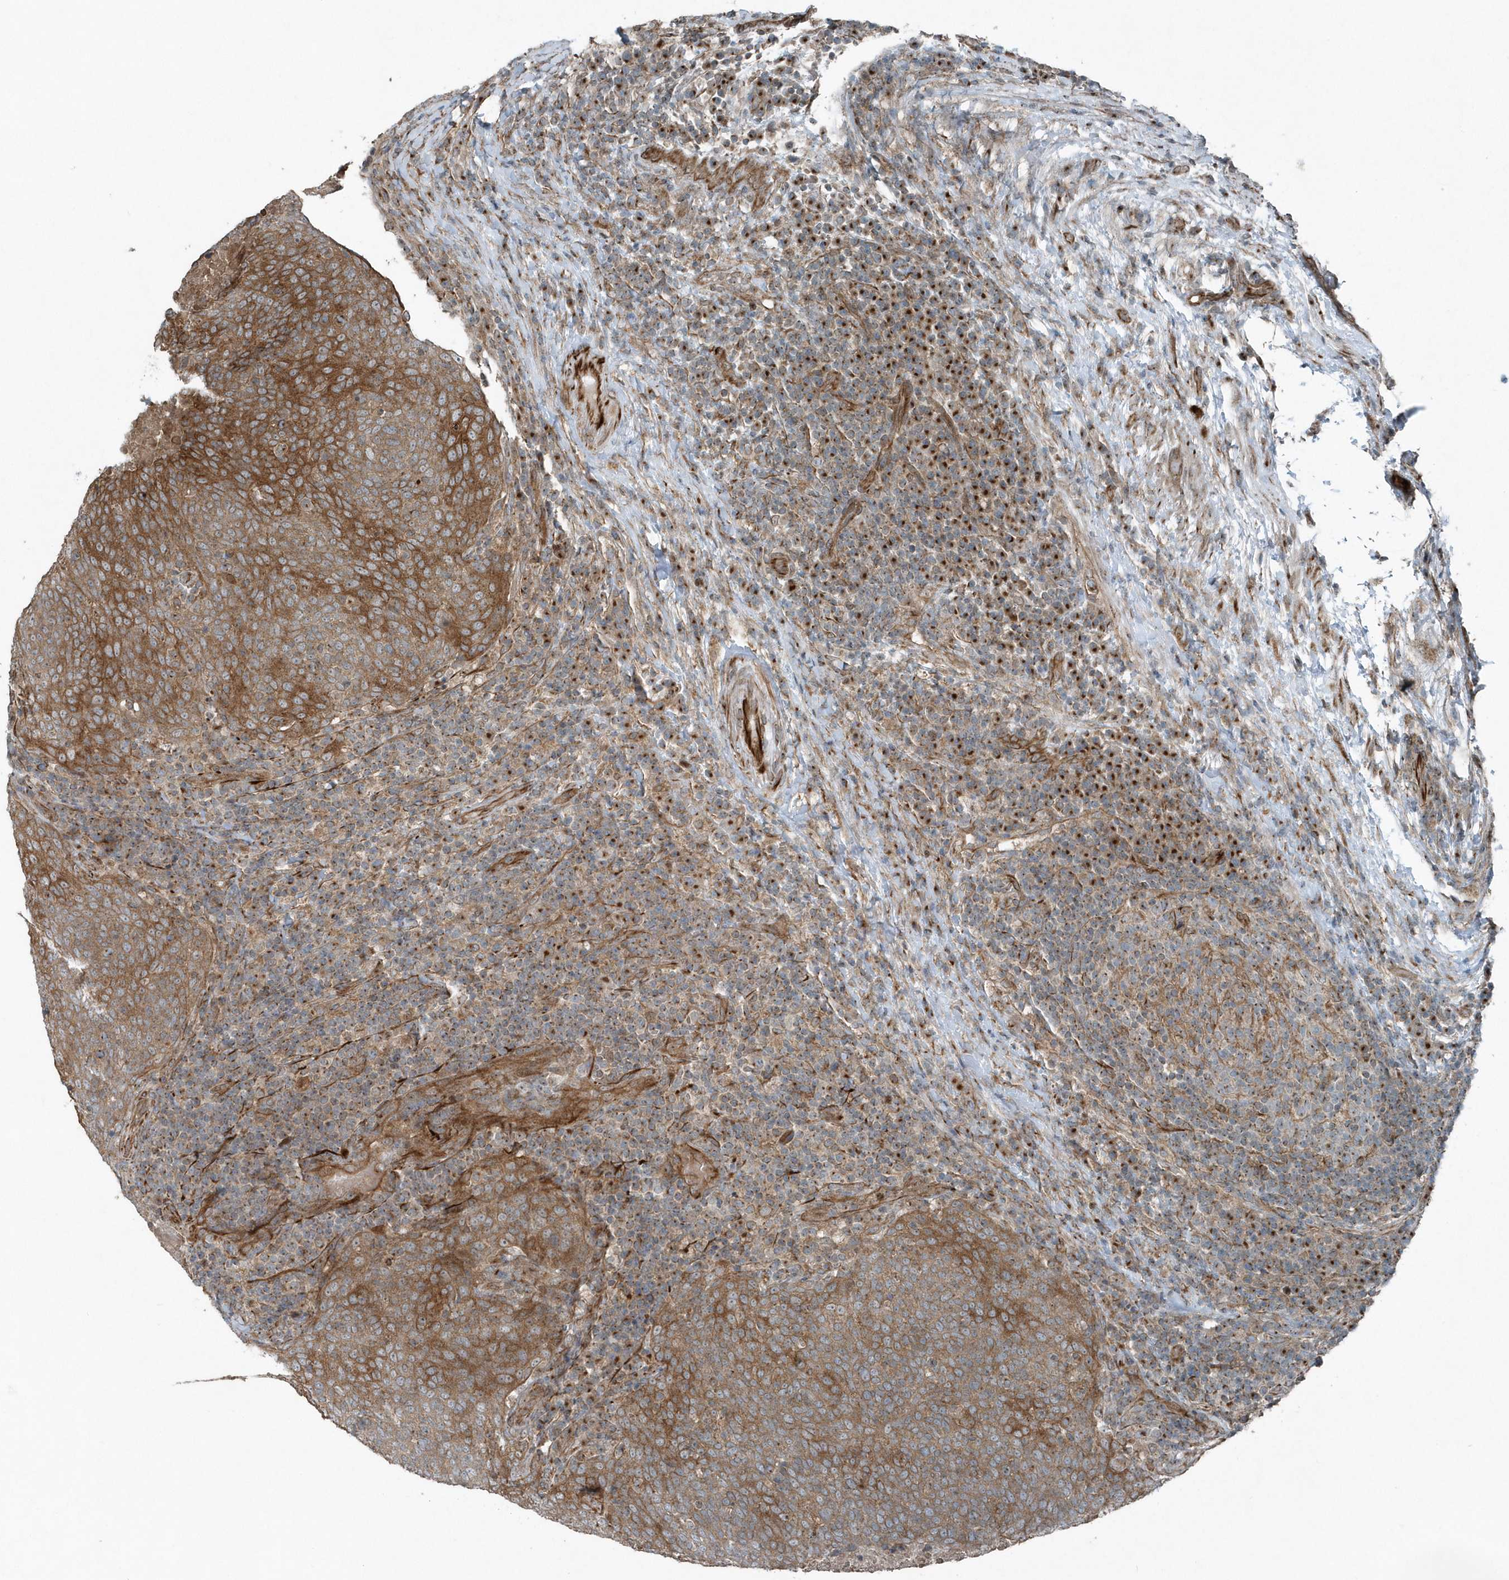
{"staining": {"intensity": "moderate", "quantity": ">75%", "location": "cytoplasmic/membranous"}, "tissue": "head and neck cancer", "cell_type": "Tumor cells", "image_type": "cancer", "snomed": [{"axis": "morphology", "description": "Squamous cell carcinoma, NOS"}, {"axis": "morphology", "description": "Squamous cell carcinoma, metastatic, NOS"}, {"axis": "topography", "description": "Lymph node"}, {"axis": "topography", "description": "Head-Neck"}], "caption": "Moderate cytoplasmic/membranous positivity is seen in approximately >75% of tumor cells in head and neck cancer (metastatic squamous cell carcinoma). The protein of interest is shown in brown color, while the nuclei are stained blue.", "gene": "GCC2", "patient": {"sex": "male", "age": 62}}